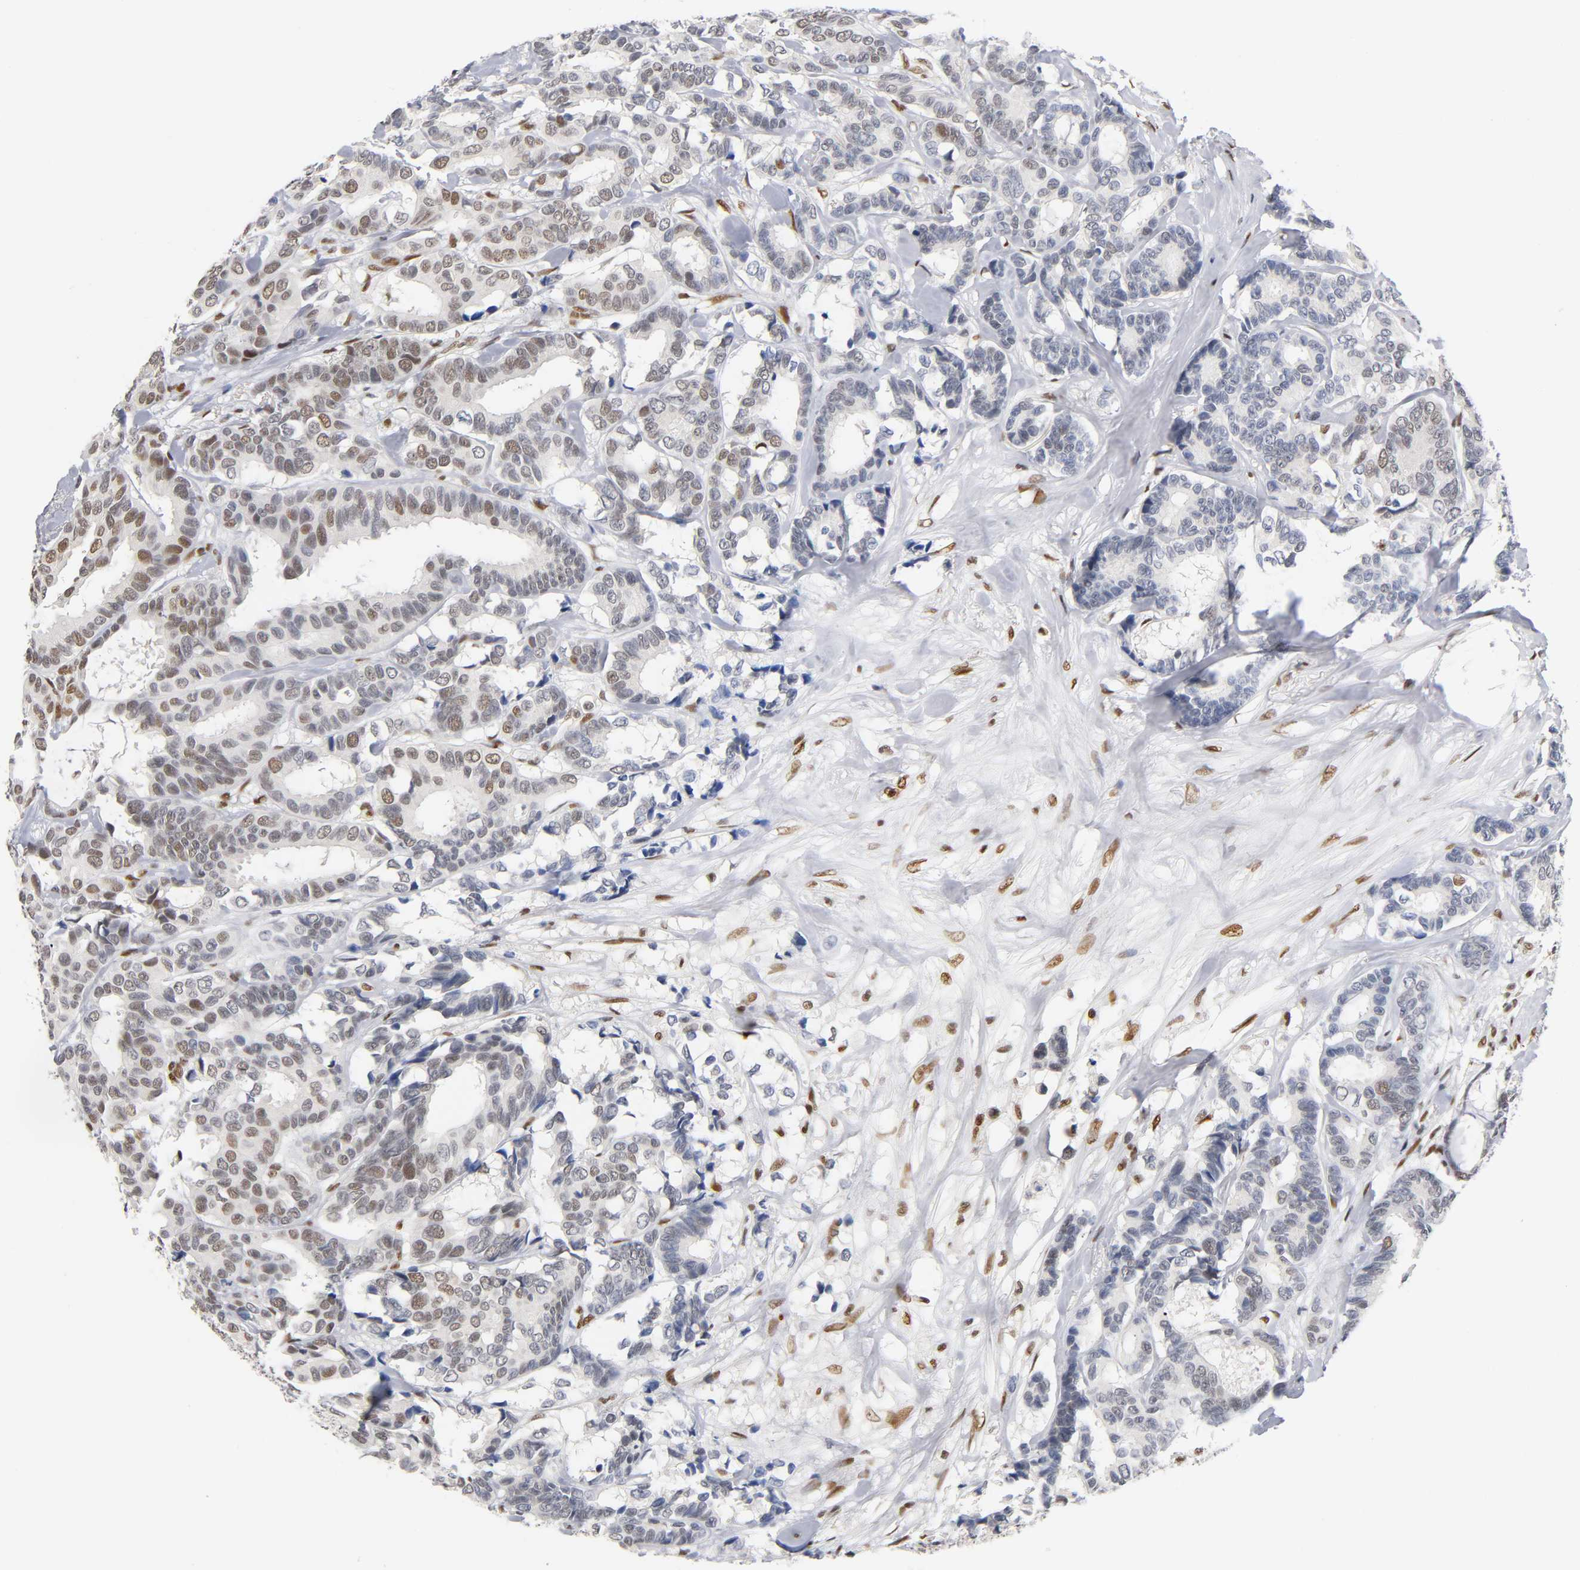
{"staining": {"intensity": "weak", "quantity": "25%-75%", "location": "nuclear"}, "tissue": "breast cancer", "cell_type": "Tumor cells", "image_type": "cancer", "snomed": [{"axis": "morphology", "description": "Duct carcinoma"}, {"axis": "topography", "description": "Breast"}], "caption": "Protein analysis of breast cancer (infiltrating ductal carcinoma) tissue reveals weak nuclear positivity in about 25%-75% of tumor cells.", "gene": "NR3C1", "patient": {"sex": "female", "age": 87}}